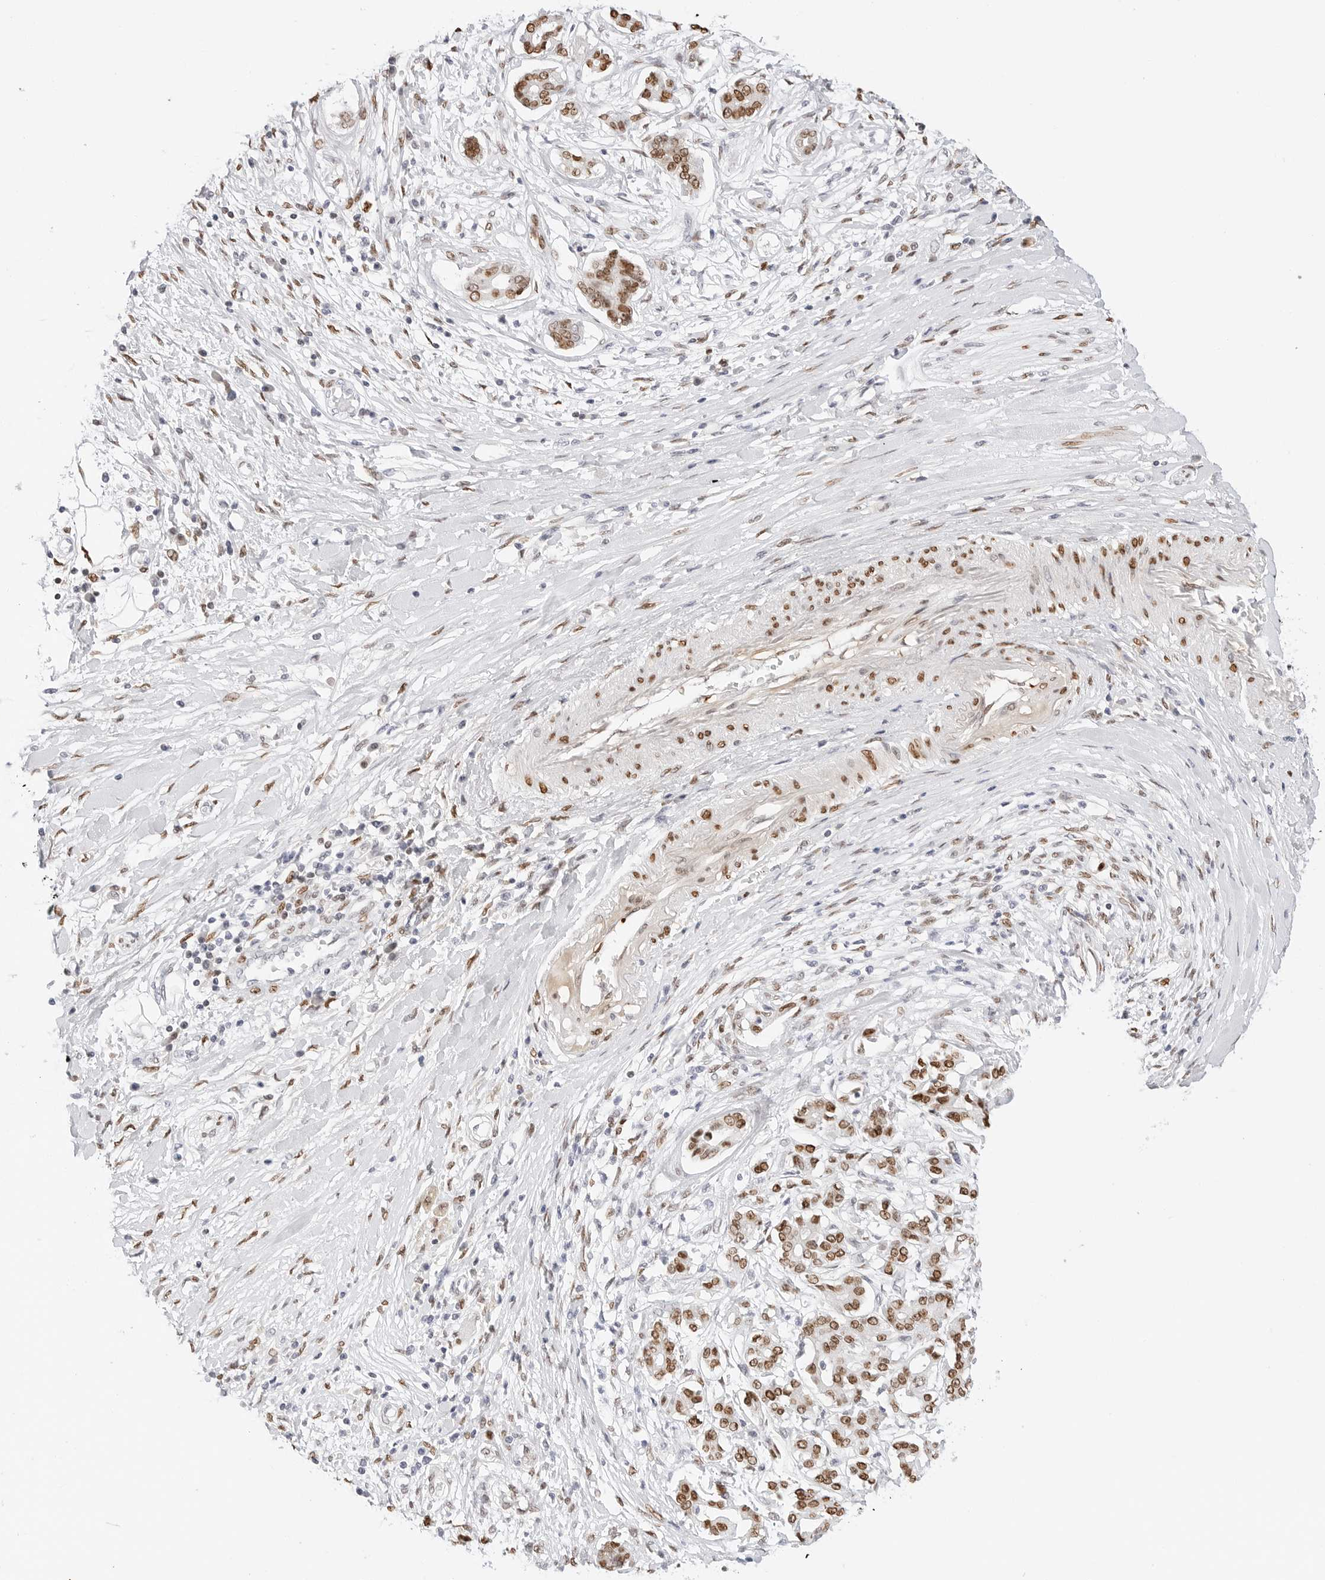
{"staining": {"intensity": "moderate", "quantity": ">75%", "location": "nuclear"}, "tissue": "pancreatic cancer", "cell_type": "Tumor cells", "image_type": "cancer", "snomed": [{"axis": "morphology", "description": "Adenocarcinoma, NOS"}, {"axis": "topography", "description": "Pancreas"}], "caption": "About >75% of tumor cells in pancreatic cancer reveal moderate nuclear protein positivity as visualized by brown immunohistochemical staining.", "gene": "SPIDR", "patient": {"sex": "female", "age": 56}}